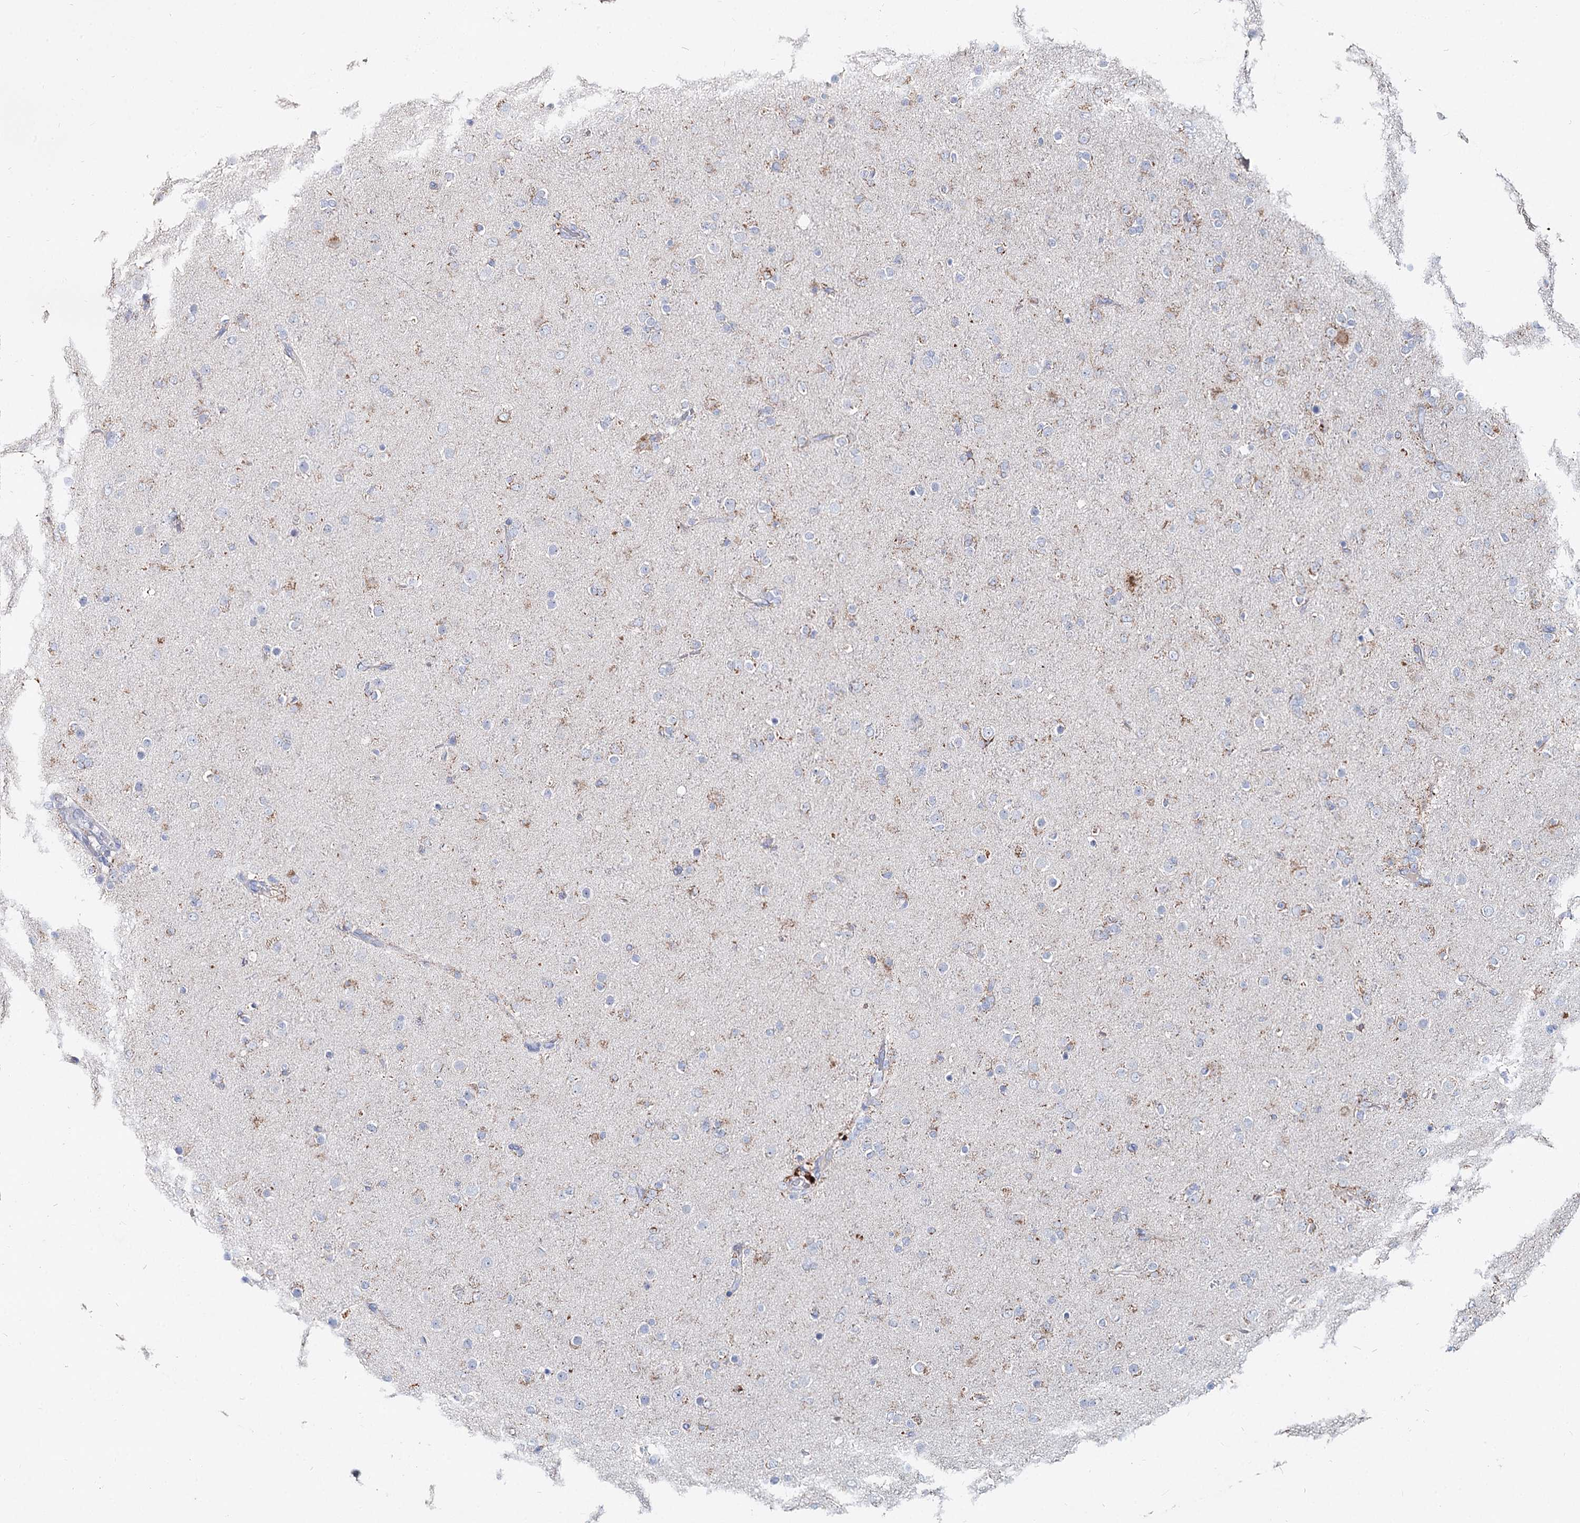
{"staining": {"intensity": "moderate", "quantity": "<25%", "location": "cytoplasmic/membranous"}, "tissue": "glioma", "cell_type": "Tumor cells", "image_type": "cancer", "snomed": [{"axis": "morphology", "description": "Glioma, malignant, Low grade"}, {"axis": "topography", "description": "Brain"}], "caption": "Human glioma stained with a protein marker exhibits moderate staining in tumor cells.", "gene": "MCCC2", "patient": {"sex": "male", "age": 65}}